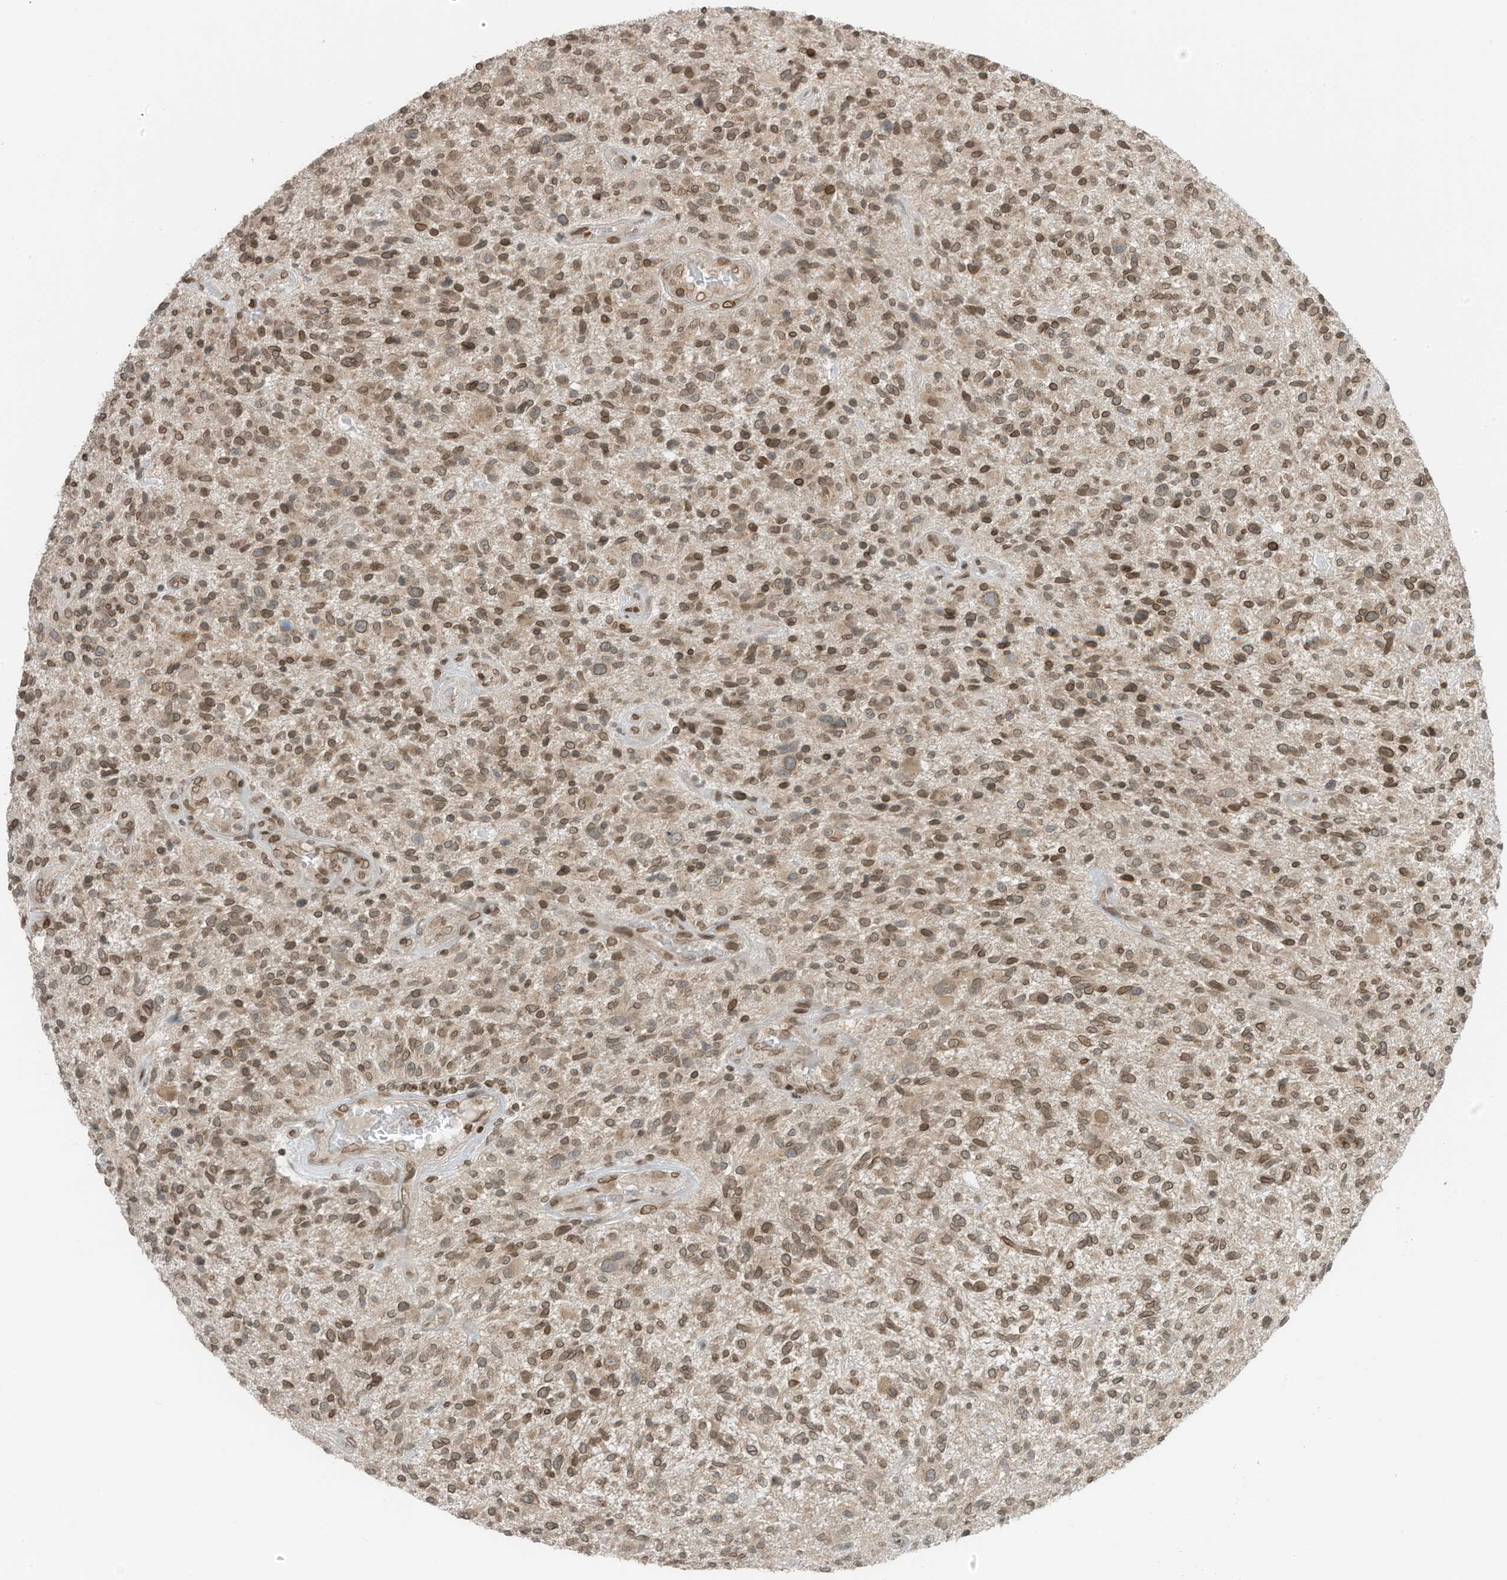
{"staining": {"intensity": "moderate", "quantity": ">75%", "location": "cytoplasmic/membranous,nuclear"}, "tissue": "glioma", "cell_type": "Tumor cells", "image_type": "cancer", "snomed": [{"axis": "morphology", "description": "Glioma, malignant, High grade"}, {"axis": "topography", "description": "Brain"}], "caption": "Malignant glioma (high-grade) stained with a brown dye exhibits moderate cytoplasmic/membranous and nuclear positive staining in about >75% of tumor cells.", "gene": "RABL3", "patient": {"sex": "male", "age": 47}}